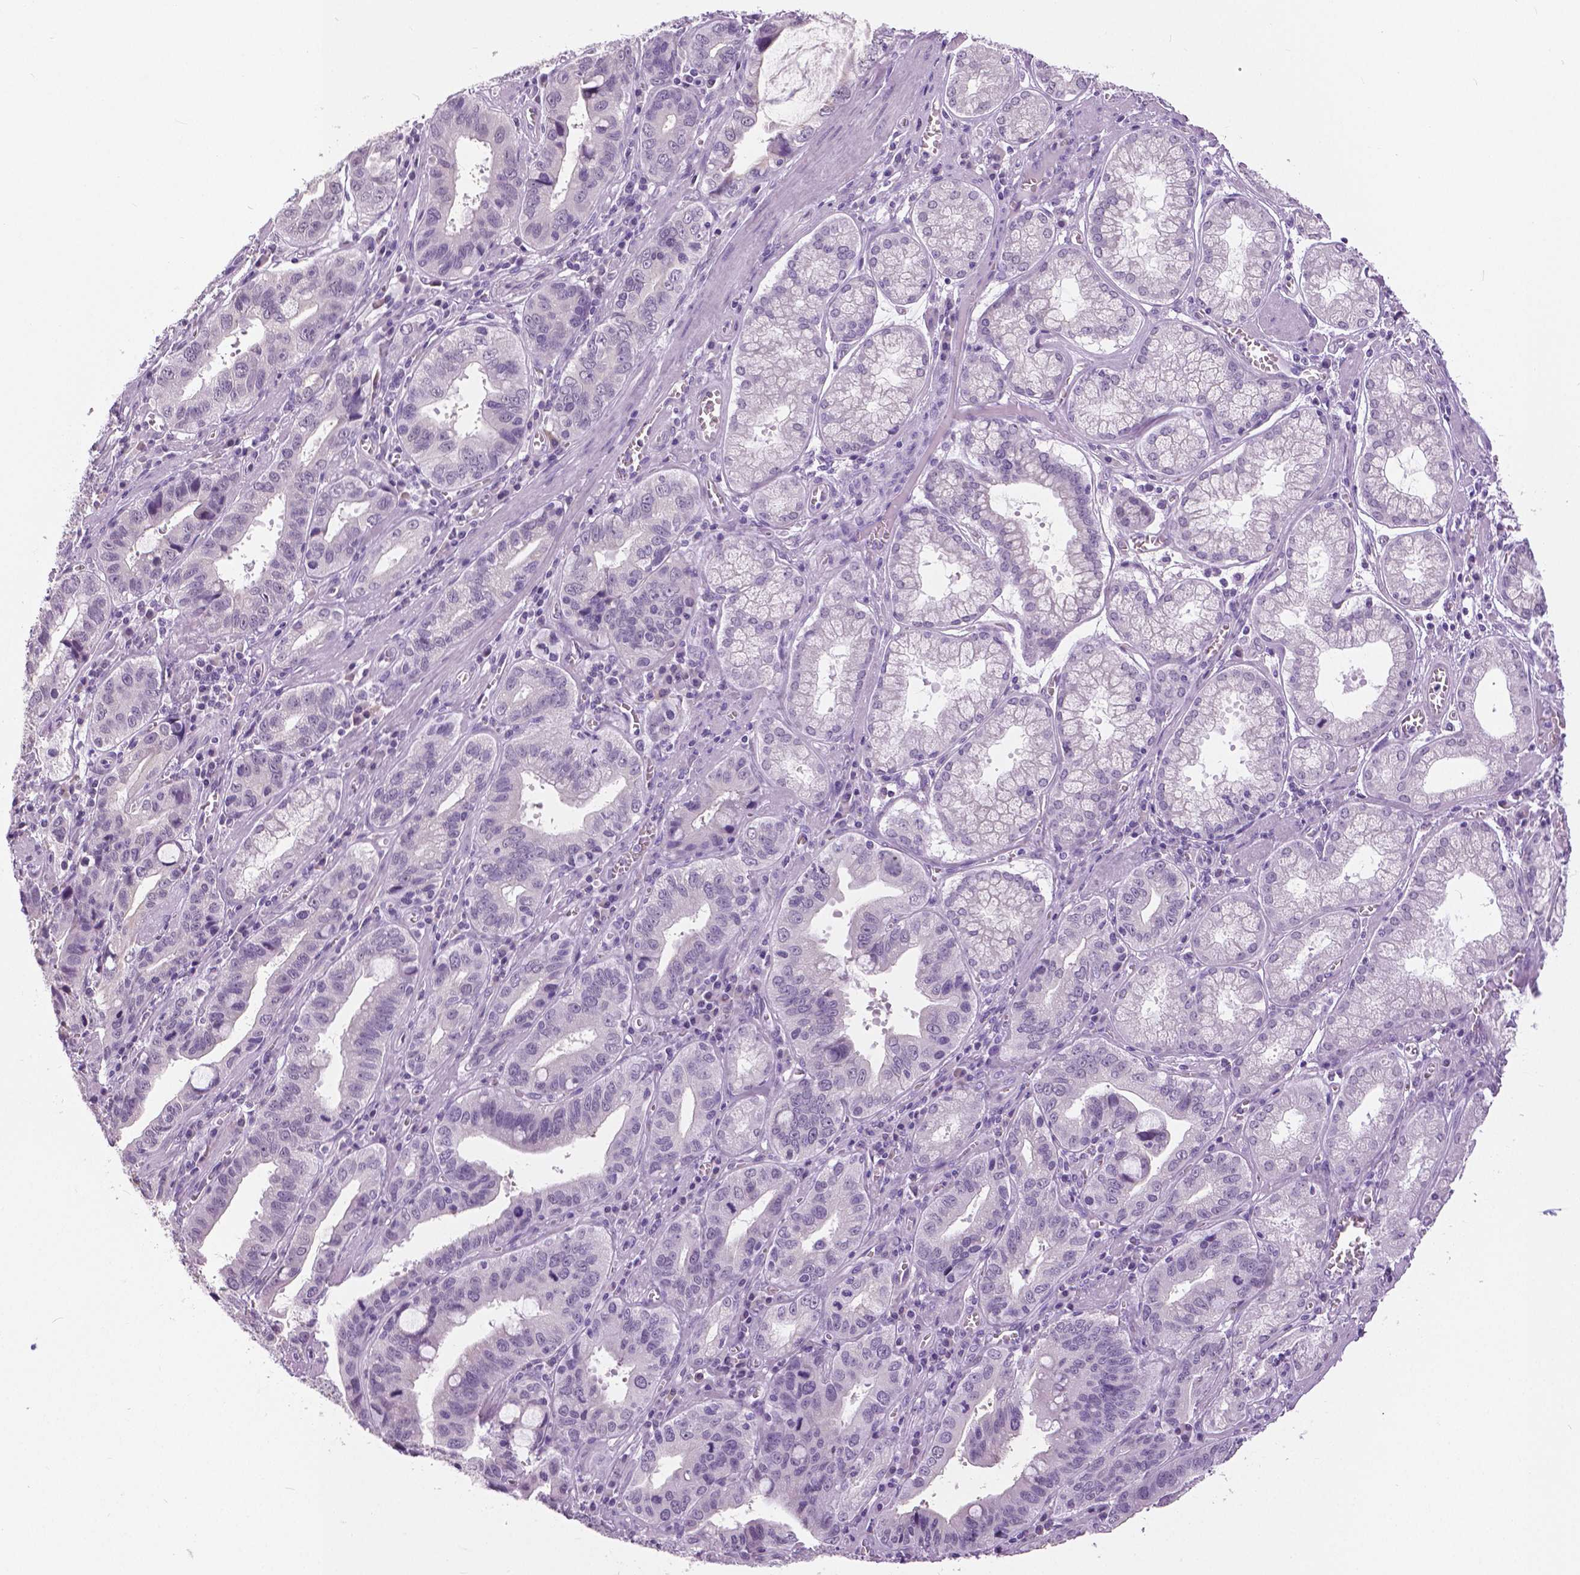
{"staining": {"intensity": "negative", "quantity": "none", "location": "none"}, "tissue": "stomach cancer", "cell_type": "Tumor cells", "image_type": "cancer", "snomed": [{"axis": "morphology", "description": "Adenocarcinoma, NOS"}, {"axis": "topography", "description": "Stomach, lower"}], "caption": "The histopathology image shows no staining of tumor cells in adenocarcinoma (stomach).", "gene": "MYOM1", "patient": {"sex": "female", "age": 76}}